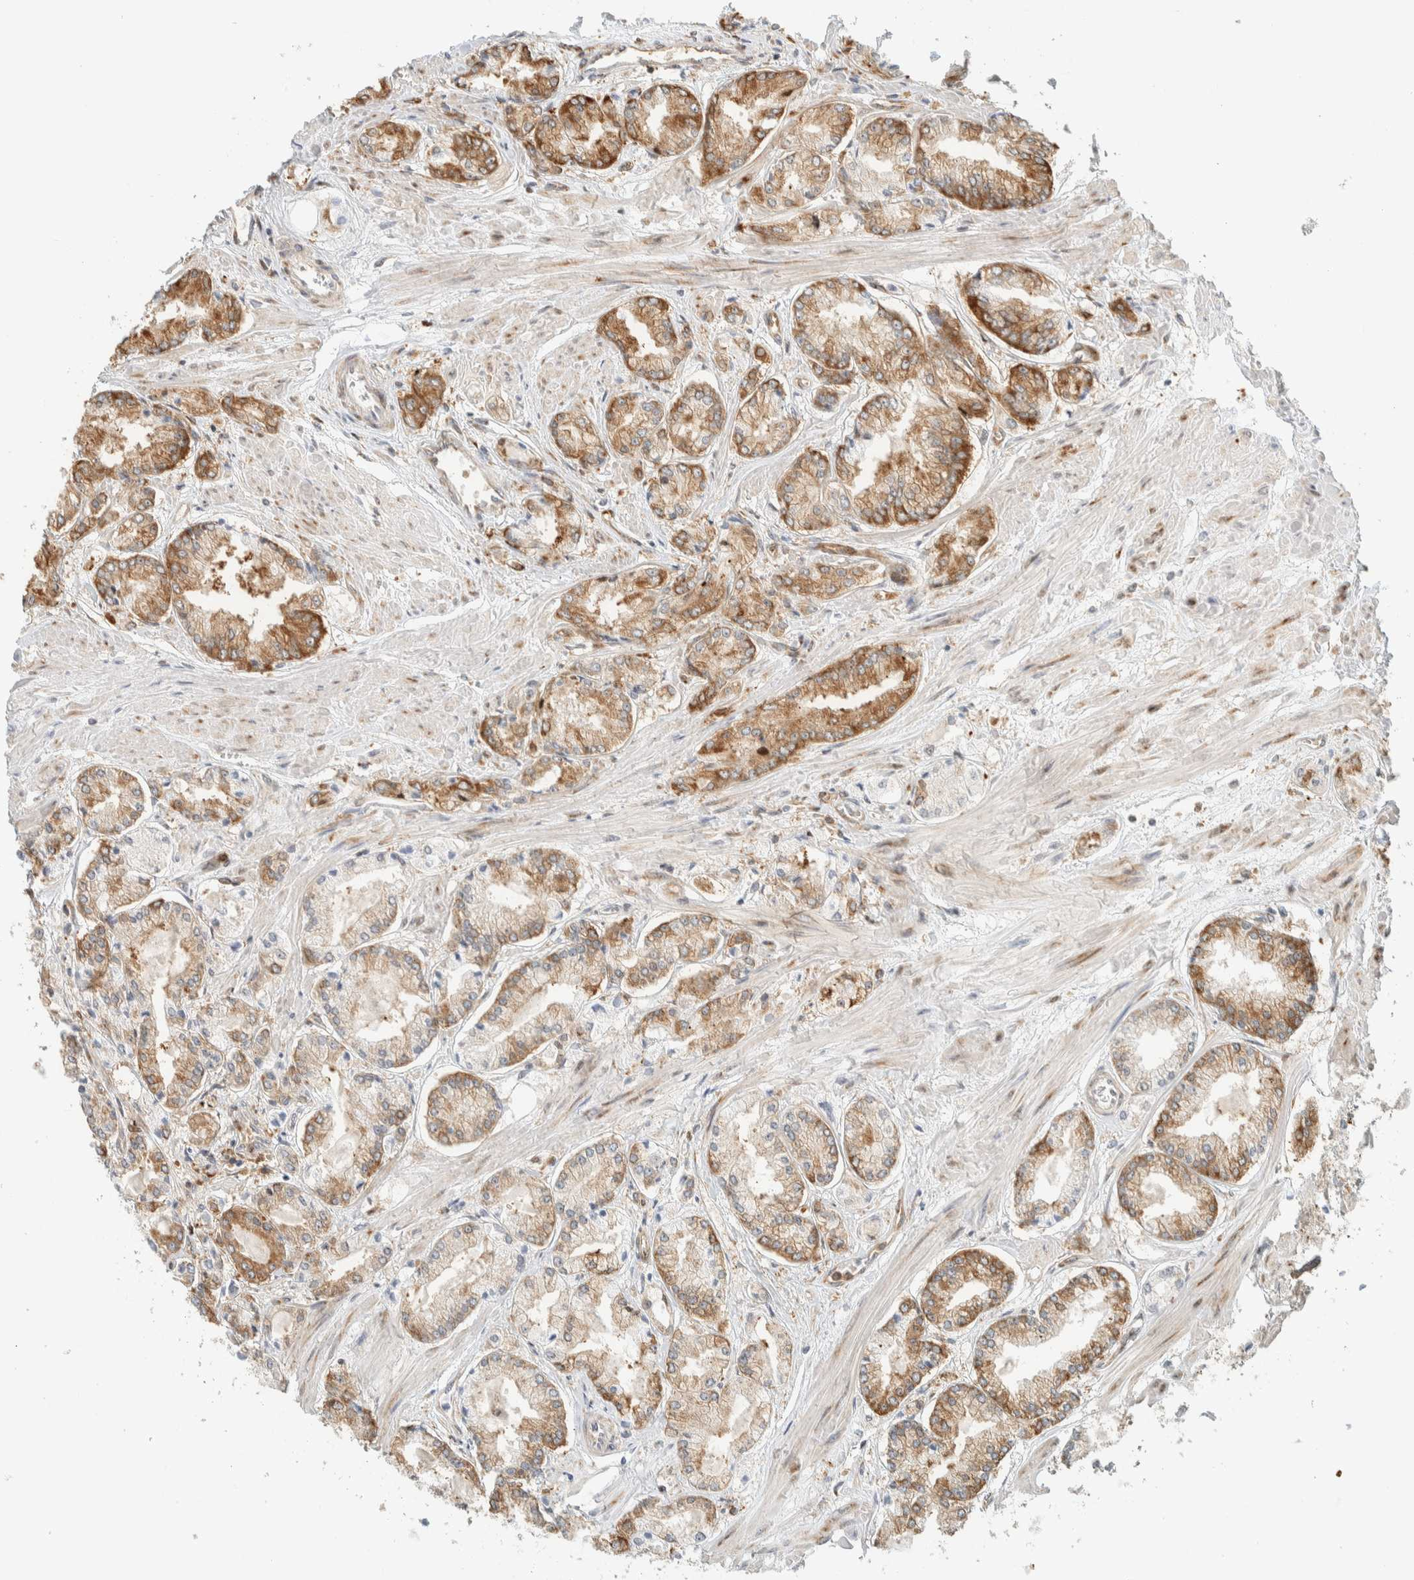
{"staining": {"intensity": "moderate", "quantity": "25%-75%", "location": "cytoplasmic/membranous"}, "tissue": "prostate cancer", "cell_type": "Tumor cells", "image_type": "cancer", "snomed": [{"axis": "morphology", "description": "Adenocarcinoma, Low grade"}, {"axis": "topography", "description": "Prostate"}], "caption": "Immunohistochemical staining of human prostate cancer shows moderate cytoplasmic/membranous protein expression in about 25%-75% of tumor cells. (Stains: DAB in brown, nuclei in blue, Microscopy: brightfield microscopy at high magnification).", "gene": "LLGL2", "patient": {"sex": "male", "age": 52}}